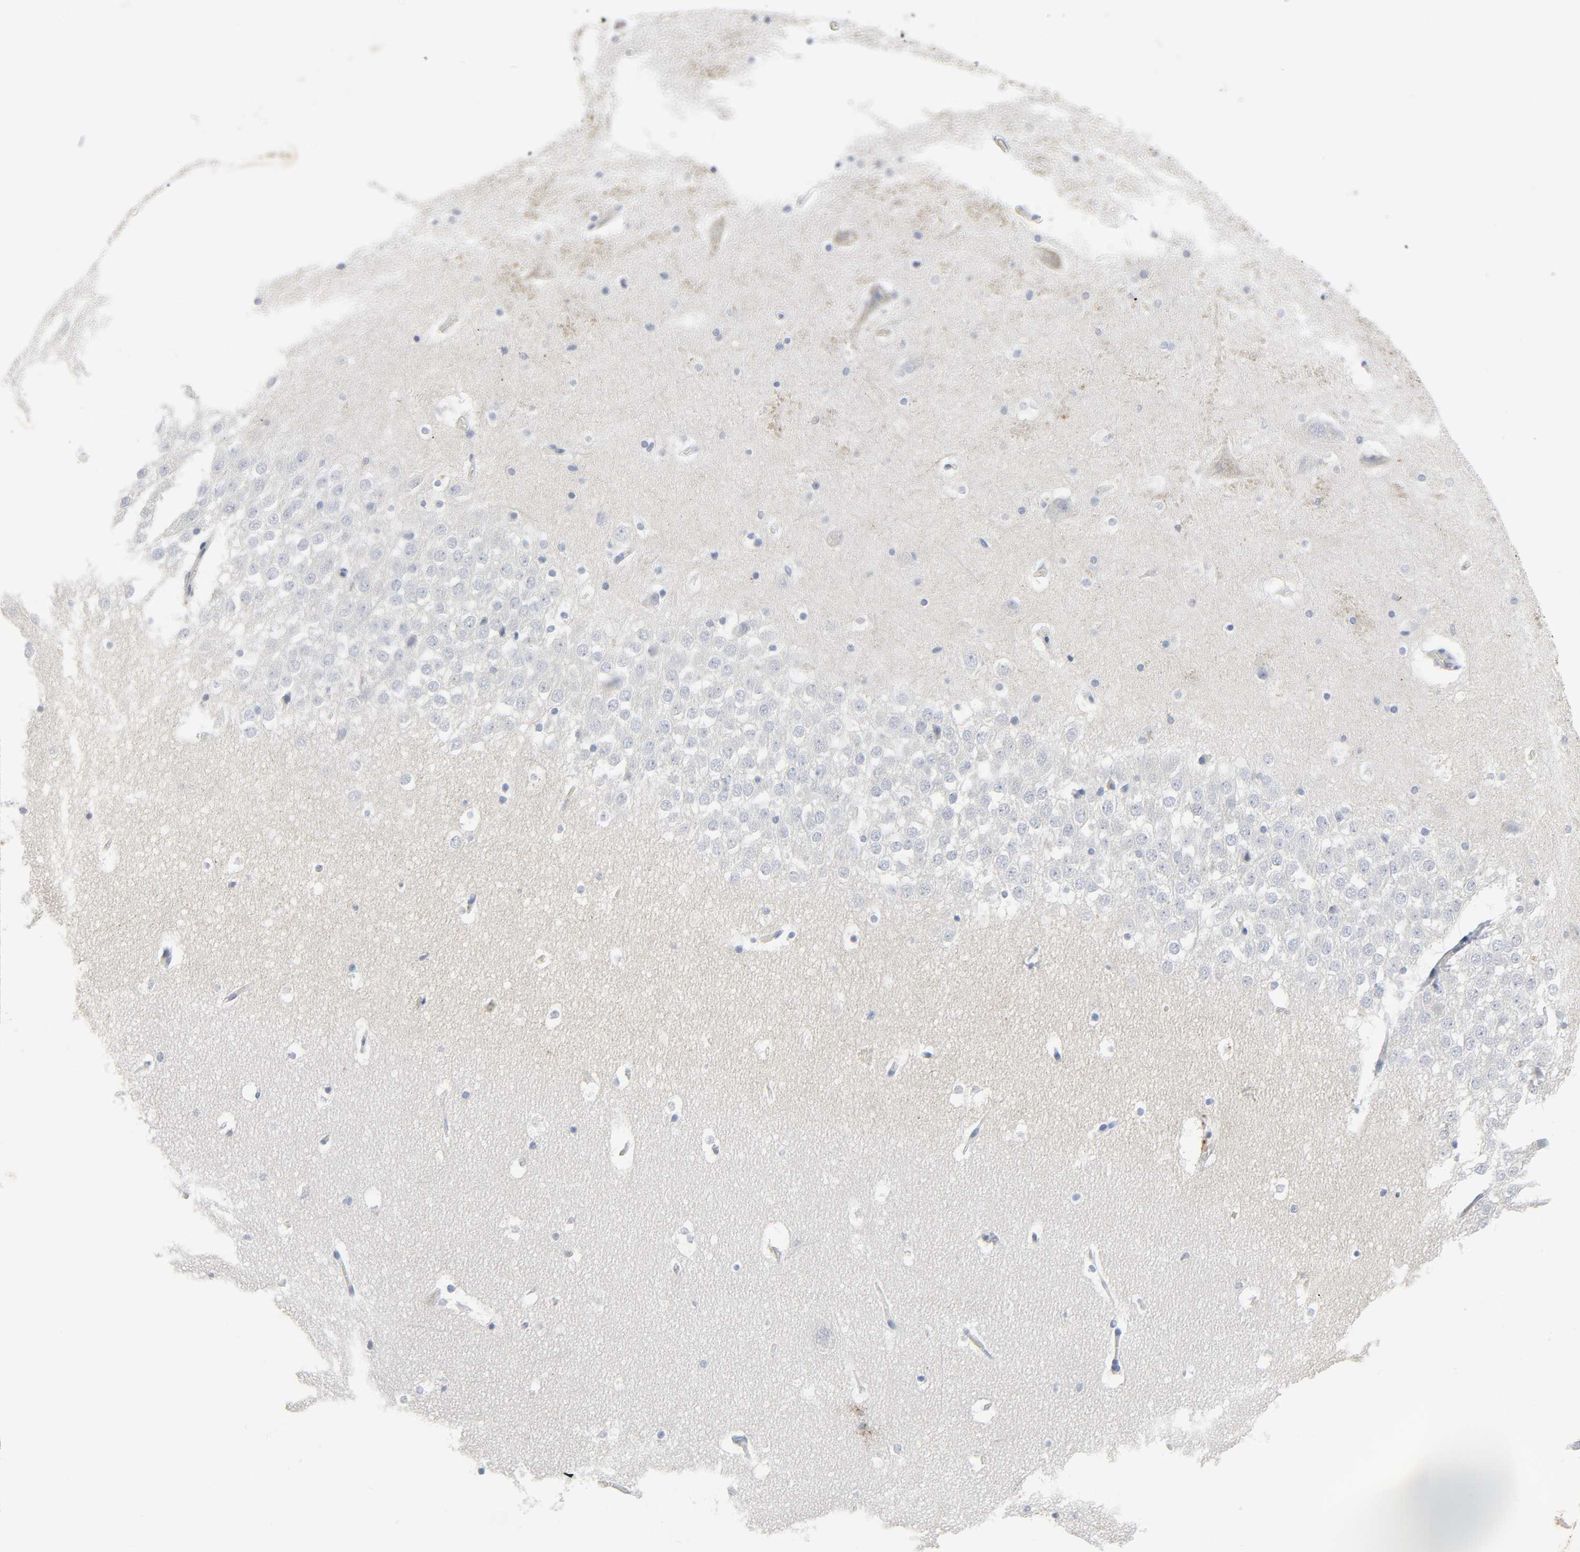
{"staining": {"intensity": "negative", "quantity": "none", "location": "none"}, "tissue": "hippocampus", "cell_type": "Glial cells", "image_type": "normal", "snomed": [{"axis": "morphology", "description": "Normal tissue, NOS"}, {"axis": "topography", "description": "Hippocampus"}], "caption": "High magnification brightfield microscopy of unremarkable hippocampus stained with DAB (brown) and counterstained with hematoxylin (blue): glial cells show no significant expression. (DAB (3,3'-diaminobenzidine) IHC visualized using brightfield microscopy, high magnification).", "gene": "FBLN5", "patient": {"sex": "male", "age": 45}}